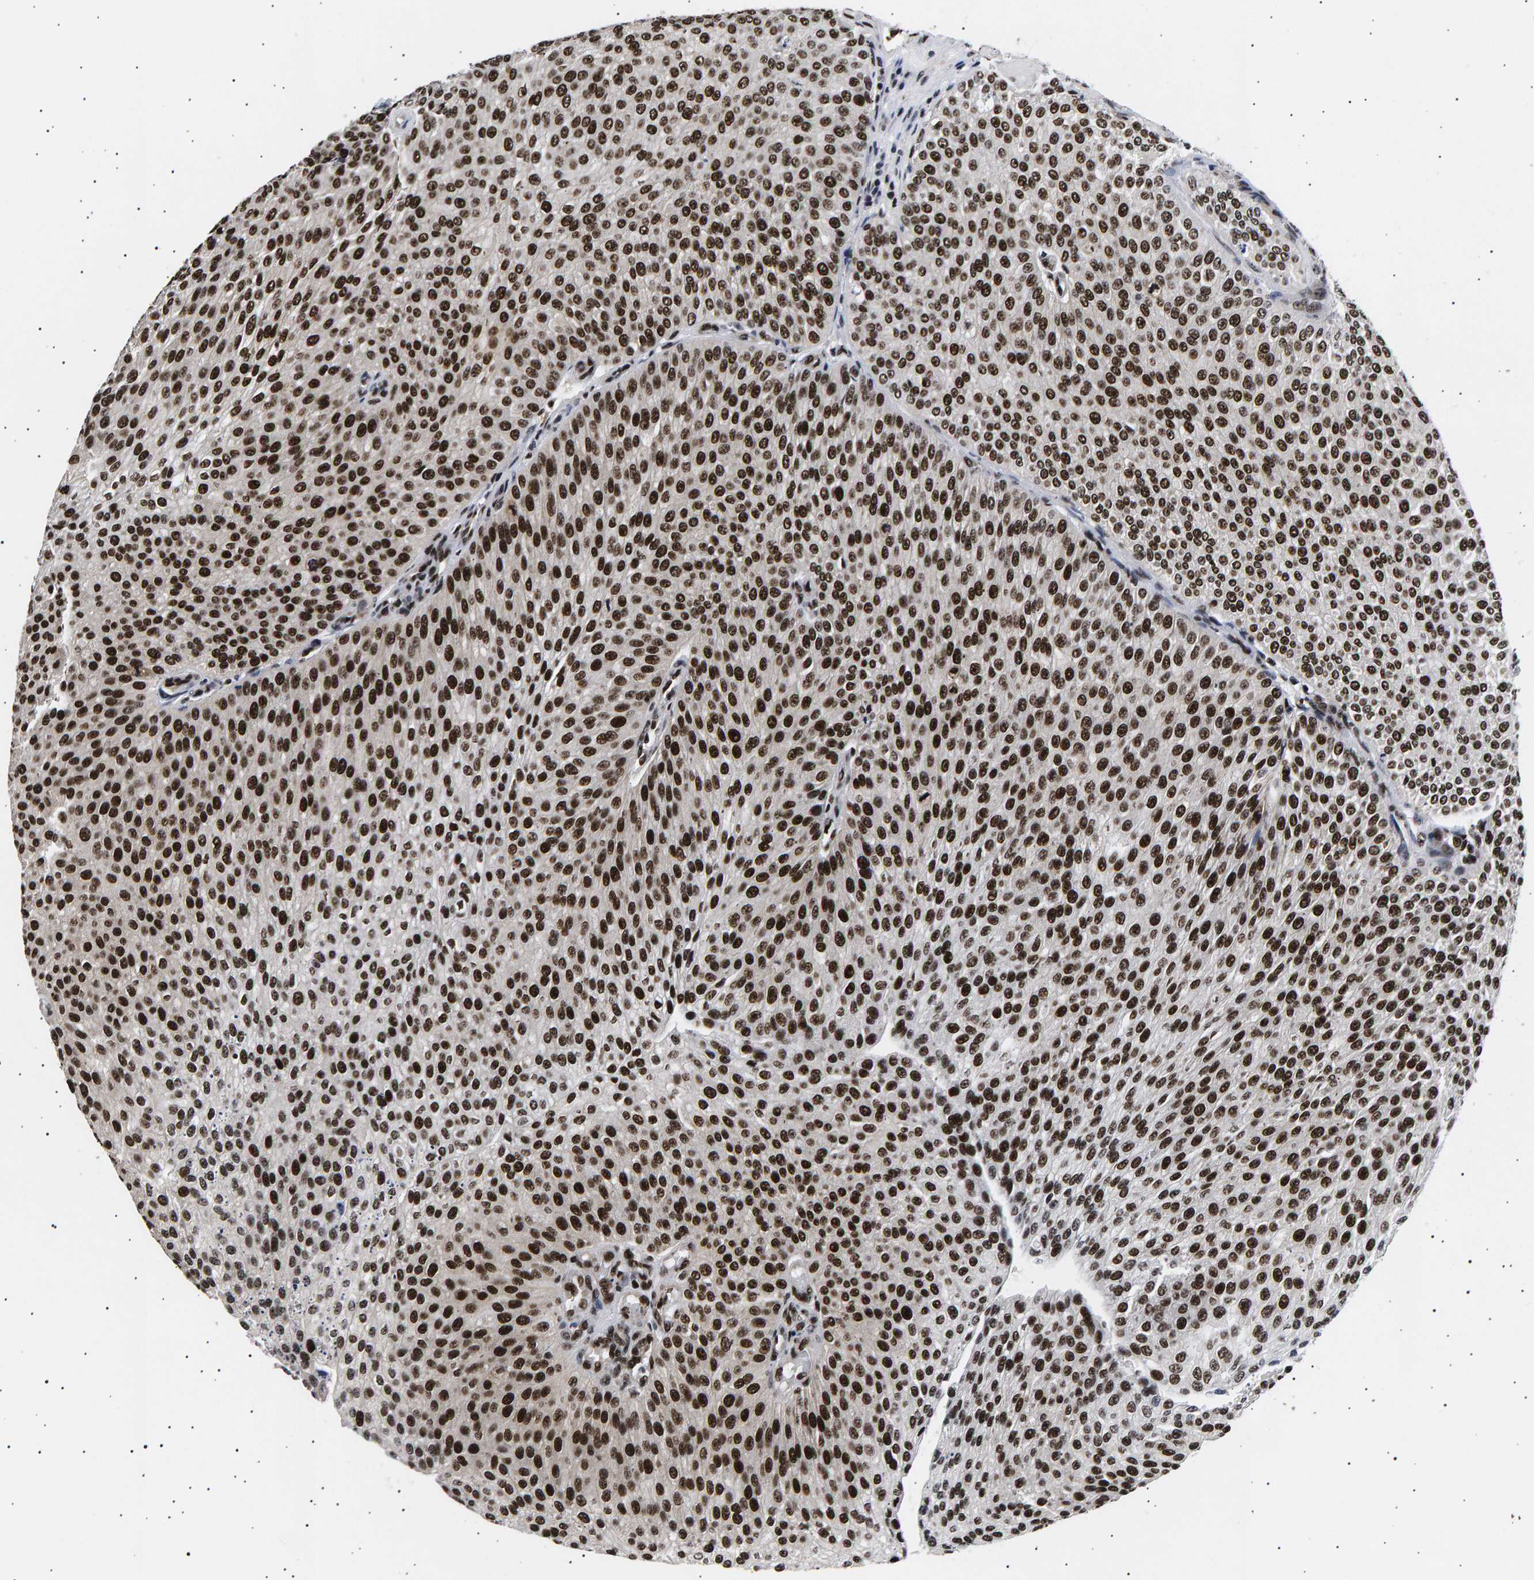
{"staining": {"intensity": "strong", "quantity": ">75%", "location": "nuclear"}, "tissue": "urothelial cancer", "cell_type": "Tumor cells", "image_type": "cancer", "snomed": [{"axis": "morphology", "description": "Urothelial carcinoma, Low grade"}, {"axis": "topography", "description": "Smooth muscle"}, {"axis": "topography", "description": "Urinary bladder"}], "caption": "Strong nuclear staining is present in approximately >75% of tumor cells in urothelial cancer.", "gene": "ANKRD40", "patient": {"sex": "male", "age": 60}}